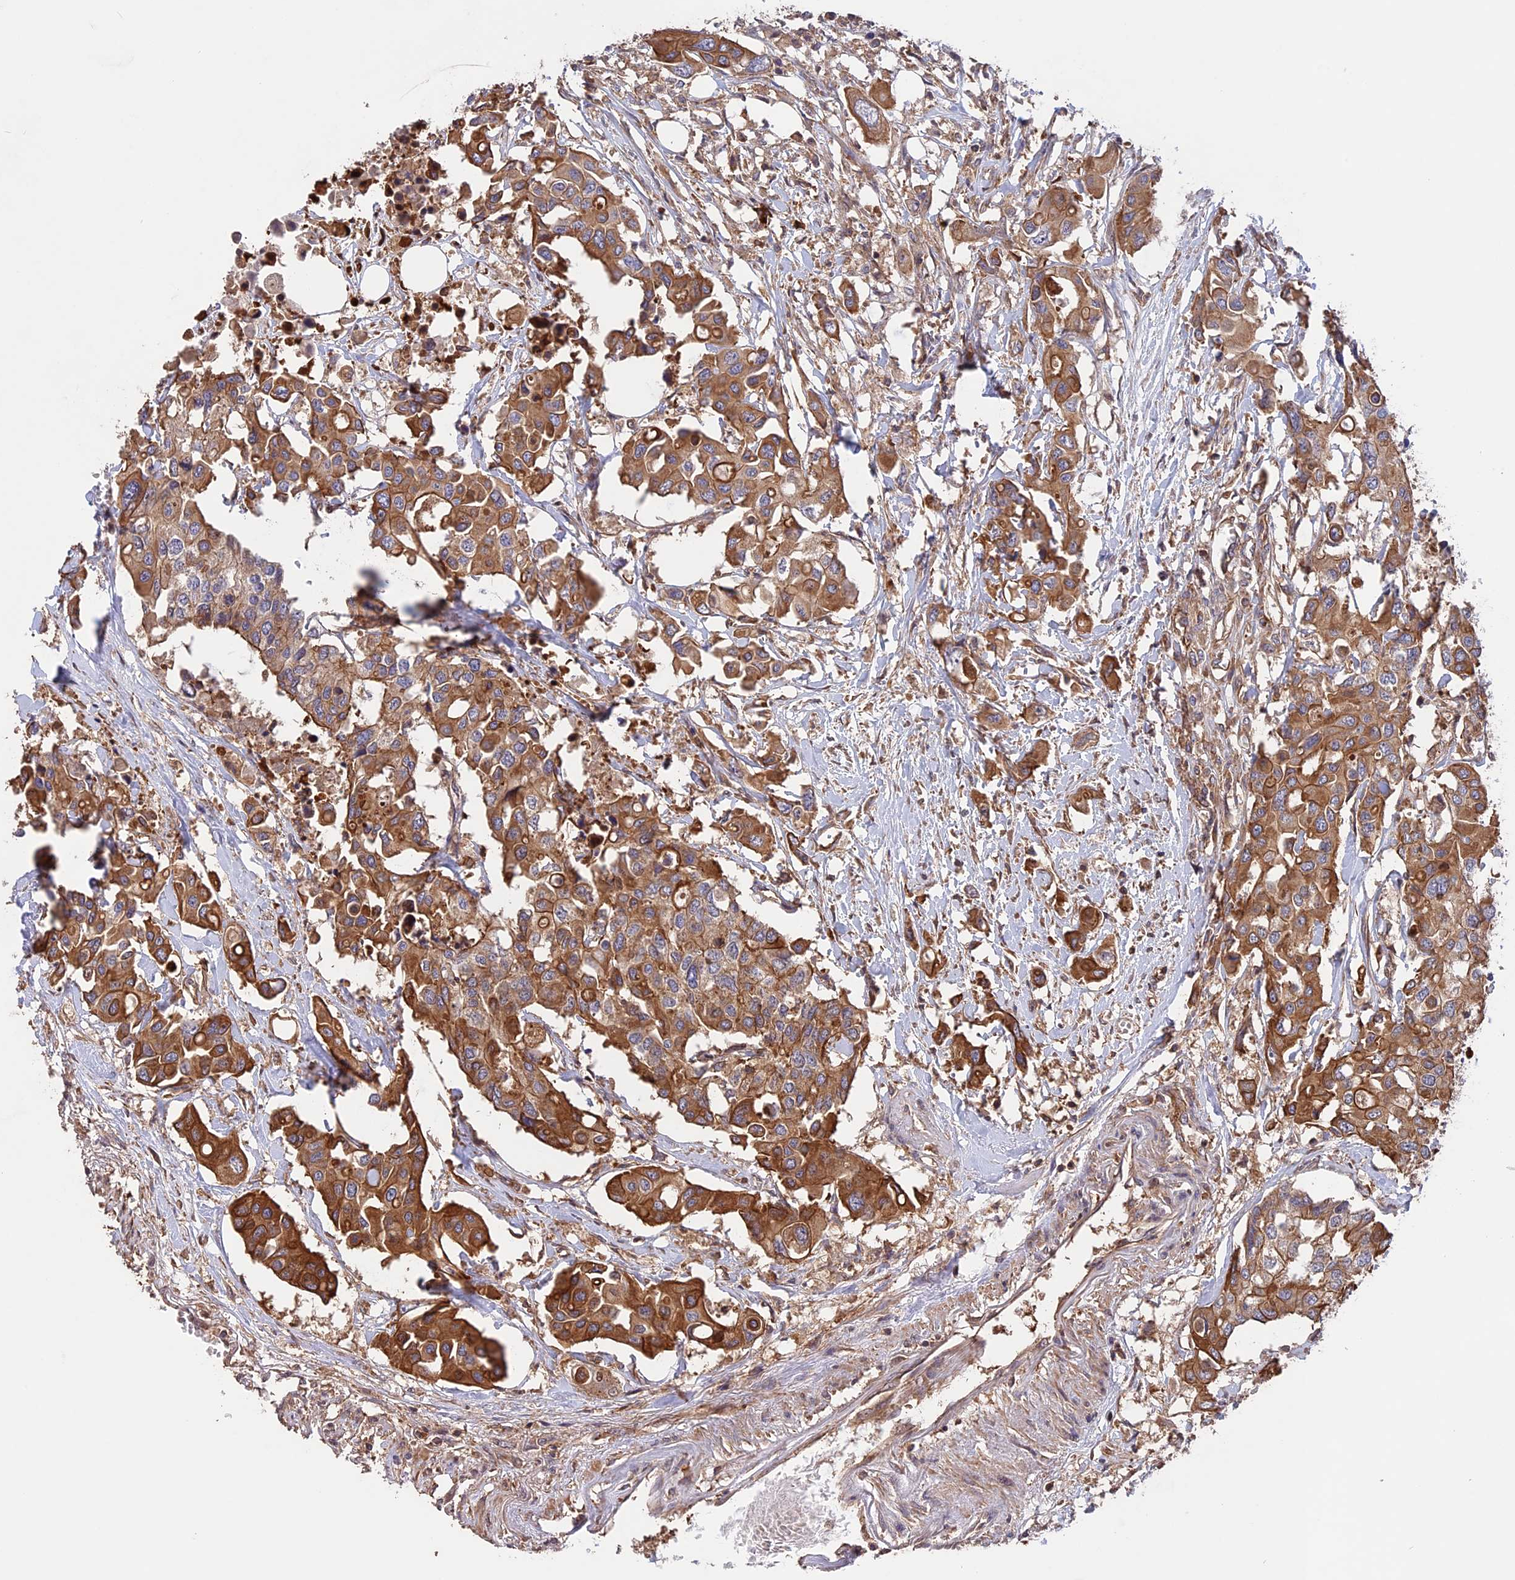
{"staining": {"intensity": "moderate", "quantity": ">75%", "location": "cytoplasmic/membranous"}, "tissue": "colorectal cancer", "cell_type": "Tumor cells", "image_type": "cancer", "snomed": [{"axis": "morphology", "description": "Adenocarcinoma, NOS"}, {"axis": "topography", "description": "Colon"}], "caption": "This photomicrograph exhibits IHC staining of human colorectal cancer, with medium moderate cytoplasmic/membranous positivity in approximately >75% of tumor cells.", "gene": "GAS8", "patient": {"sex": "male", "age": 77}}